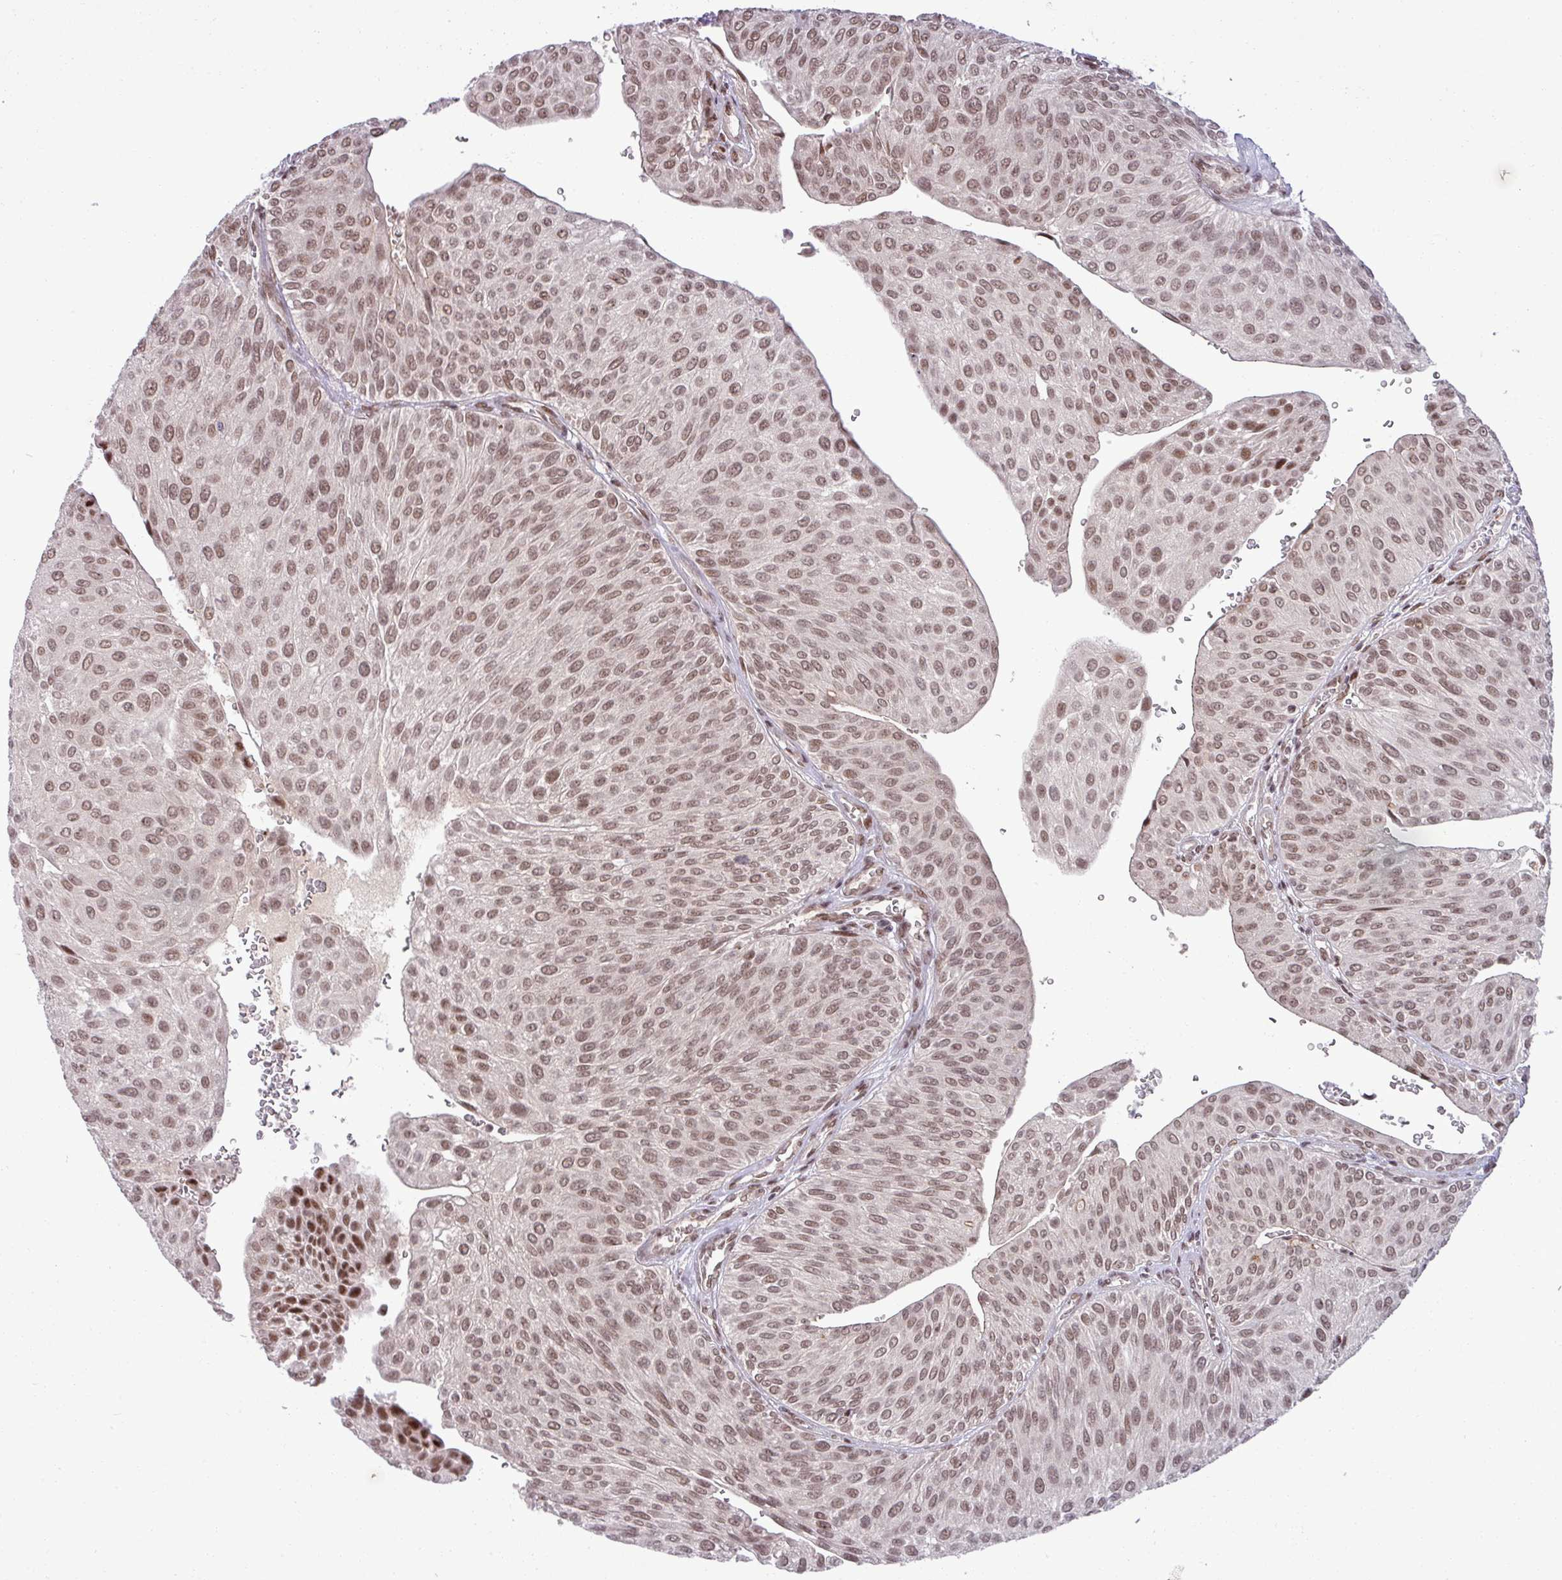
{"staining": {"intensity": "moderate", "quantity": ">75%", "location": "nuclear"}, "tissue": "urothelial cancer", "cell_type": "Tumor cells", "image_type": "cancer", "snomed": [{"axis": "morphology", "description": "Urothelial carcinoma, NOS"}, {"axis": "topography", "description": "Urinary bladder"}], "caption": "Human urothelial cancer stained with a brown dye demonstrates moderate nuclear positive positivity in about >75% of tumor cells.", "gene": "PTPN20", "patient": {"sex": "male", "age": 67}}